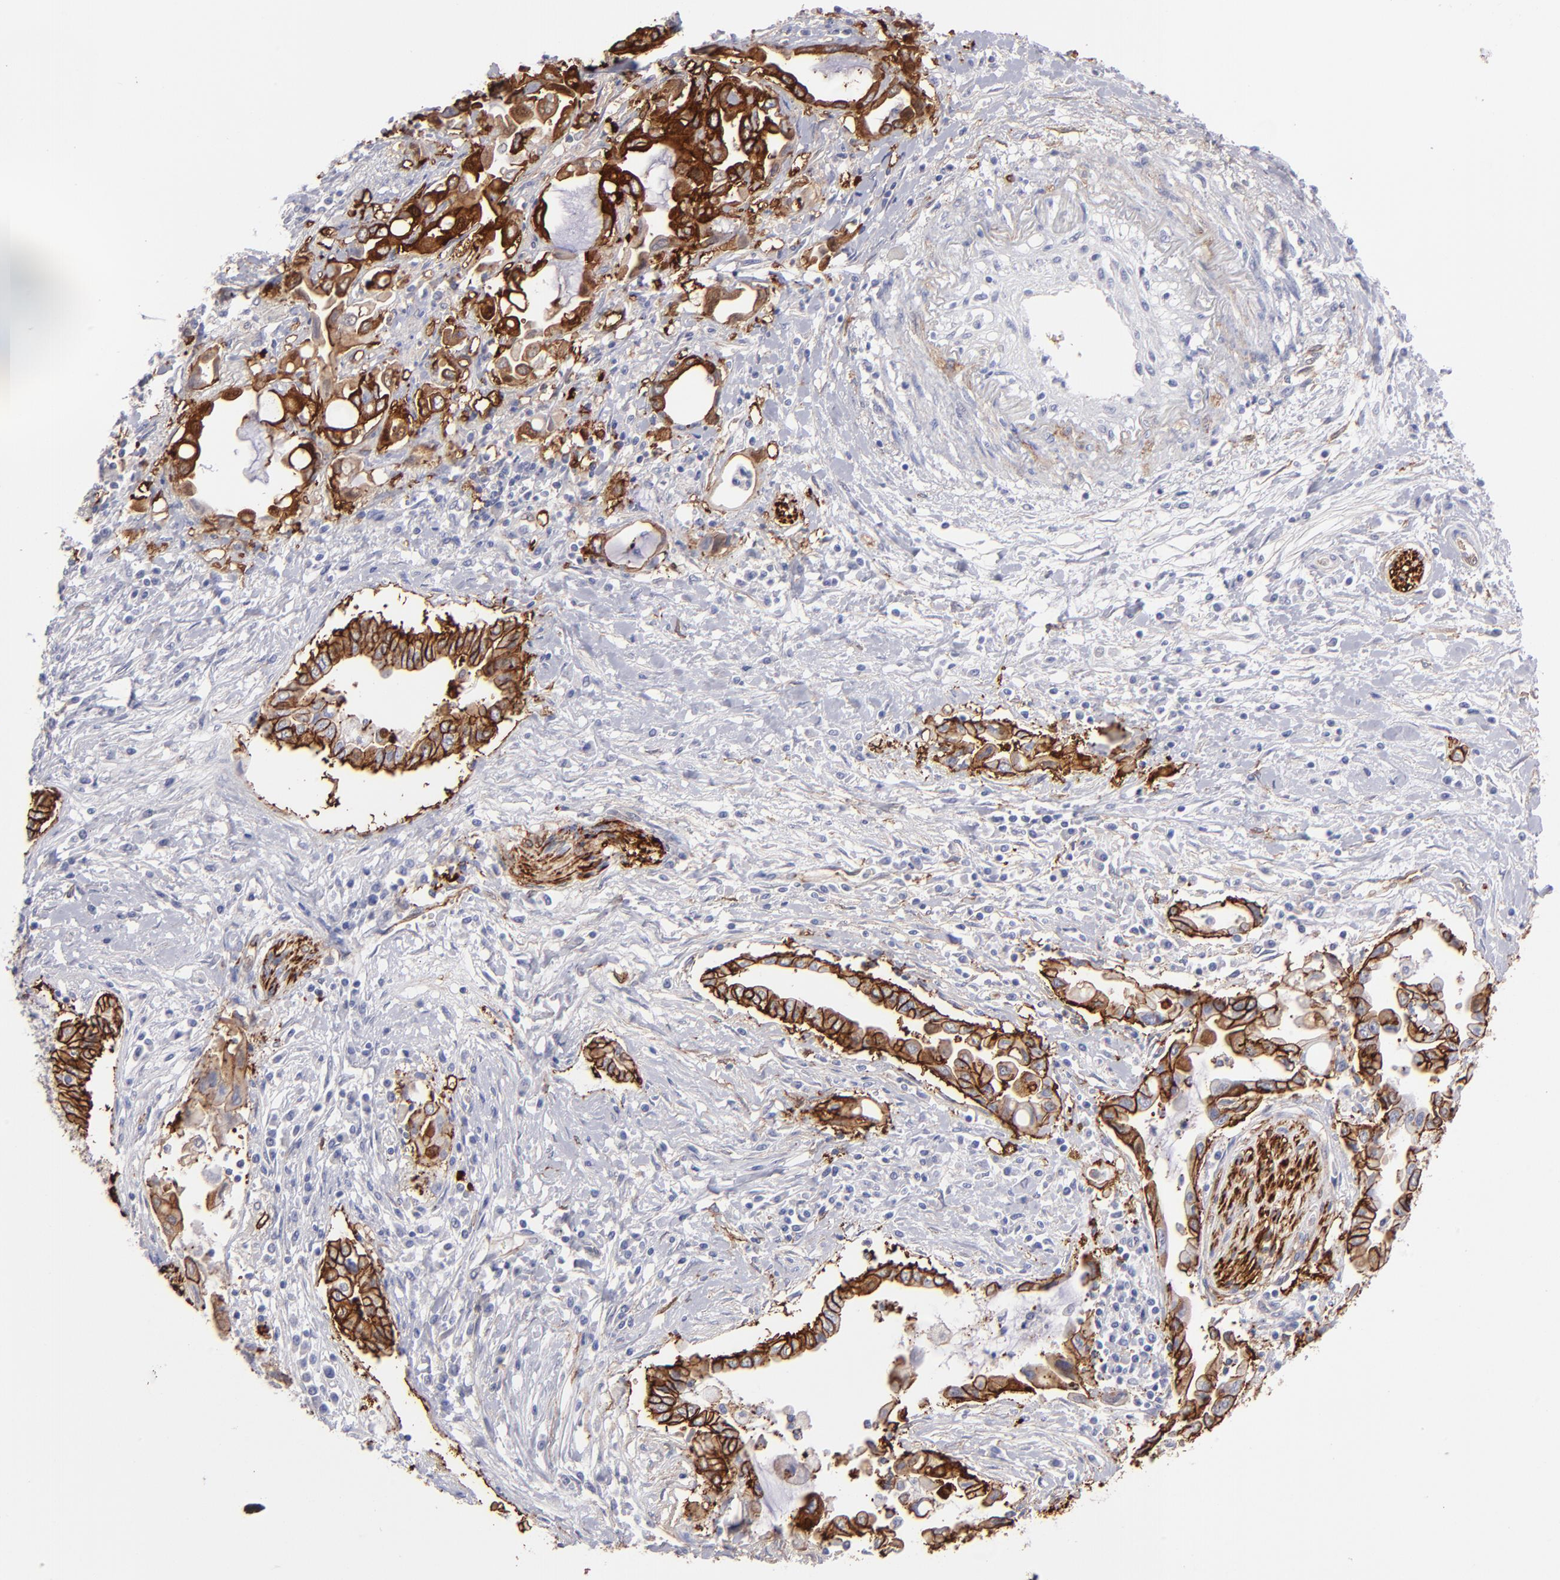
{"staining": {"intensity": "strong", "quantity": ">75%", "location": "cytoplasmic/membranous"}, "tissue": "pancreatic cancer", "cell_type": "Tumor cells", "image_type": "cancer", "snomed": [{"axis": "morphology", "description": "Adenocarcinoma, NOS"}, {"axis": "topography", "description": "Pancreas"}], "caption": "Immunohistochemistry (IHC) staining of pancreatic cancer, which reveals high levels of strong cytoplasmic/membranous positivity in about >75% of tumor cells indicating strong cytoplasmic/membranous protein positivity. The staining was performed using DAB (brown) for protein detection and nuclei were counterstained in hematoxylin (blue).", "gene": "AHNAK2", "patient": {"sex": "female", "age": 57}}